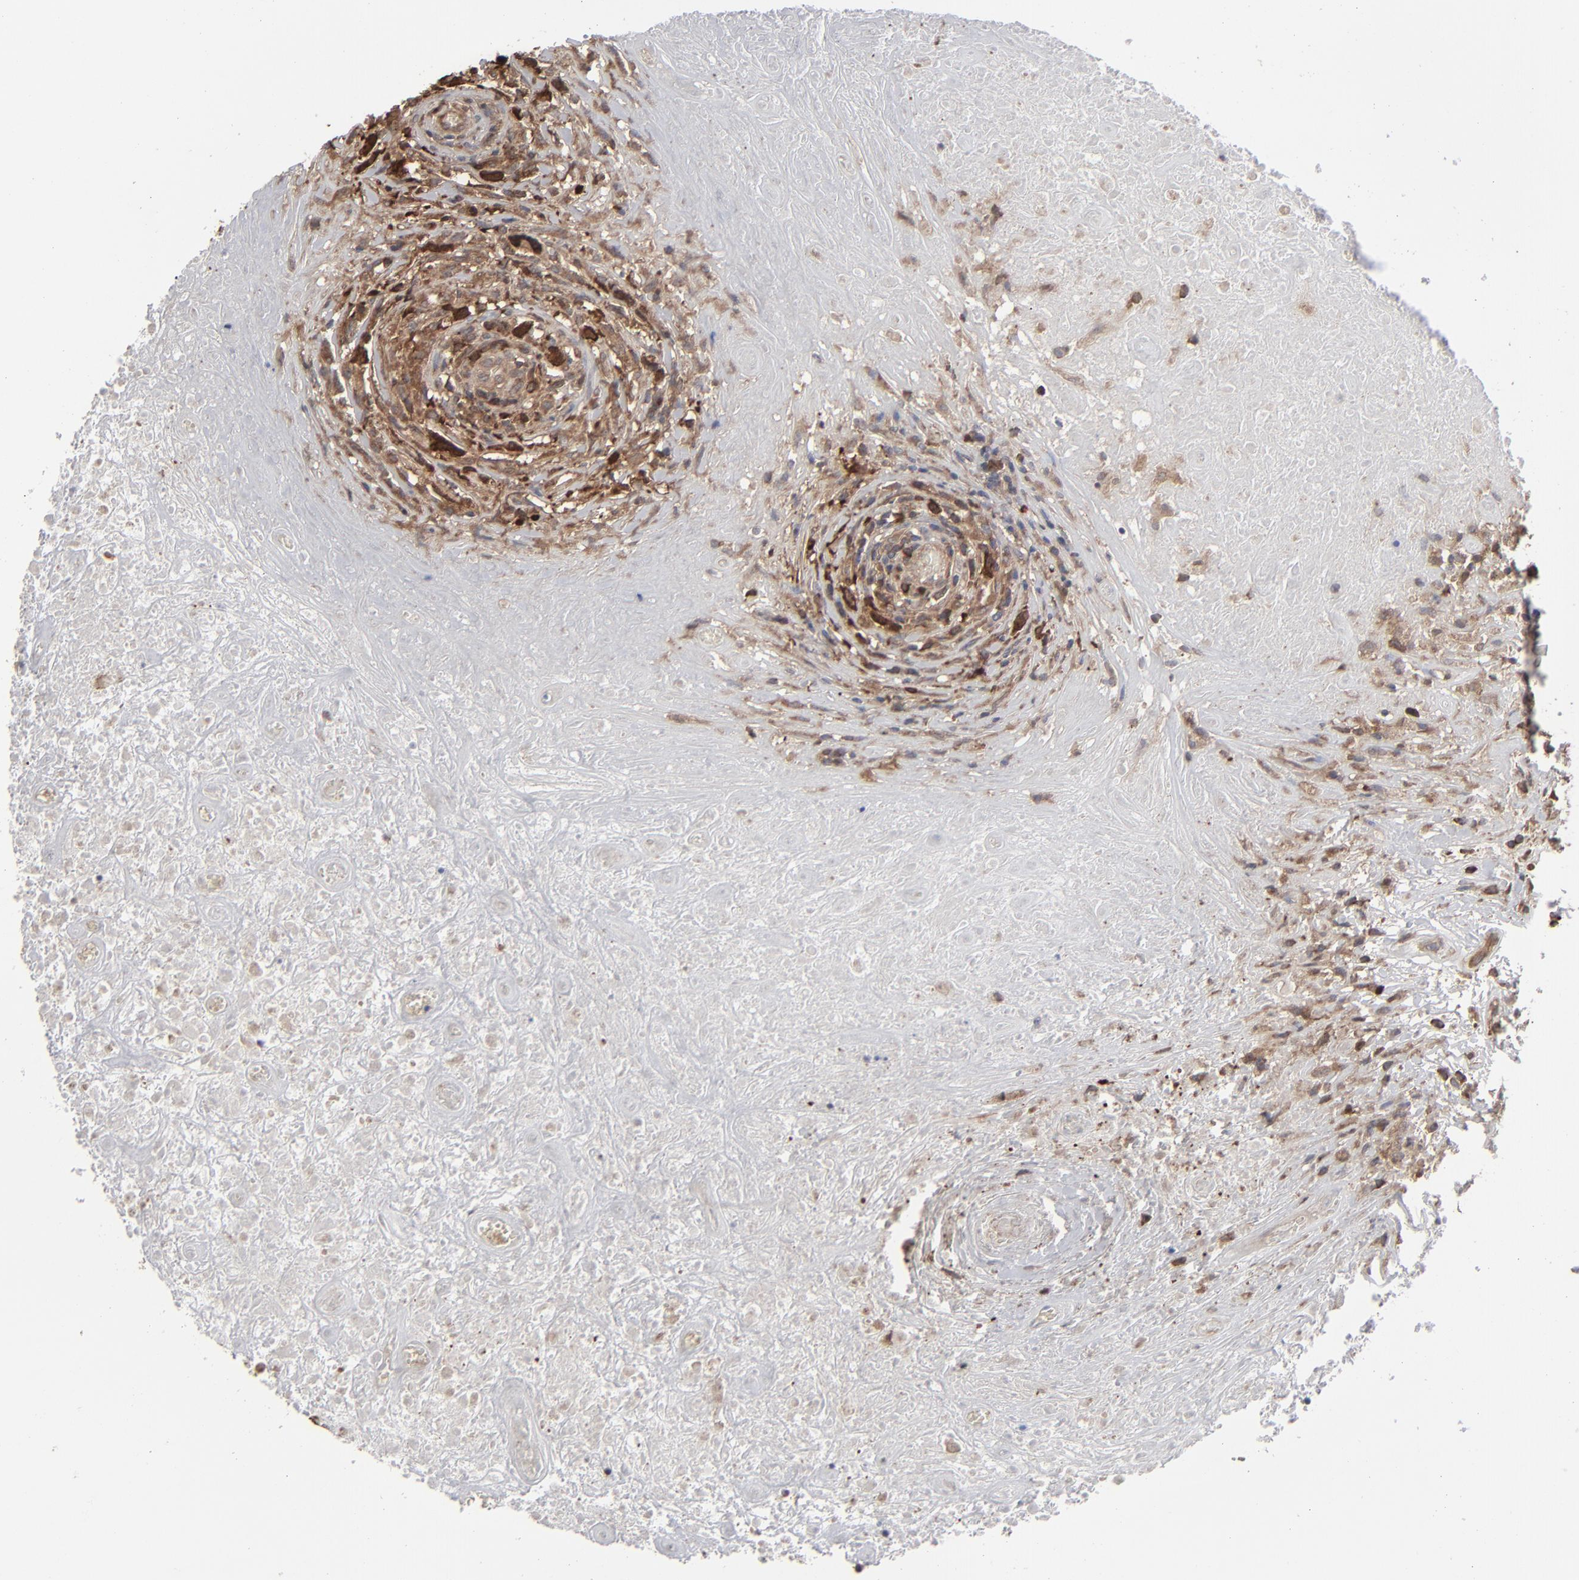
{"staining": {"intensity": "strong", "quantity": "25%-75%", "location": "cytoplasmic/membranous"}, "tissue": "lymphoma", "cell_type": "Tumor cells", "image_type": "cancer", "snomed": [{"axis": "morphology", "description": "Hodgkin's disease, NOS"}, {"axis": "topography", "description": "Lymph node"}], "caption": "Immunohistochemistry (IHC) micrograph of human lymphoma stained for a protein (brown), which exhibits high levels of strong cytoplasmic/membranous positivity in about 25%-75% of tumor cells.", "gene": "NME1-NME2", "patient": {"sex": "male", "age": 46}}